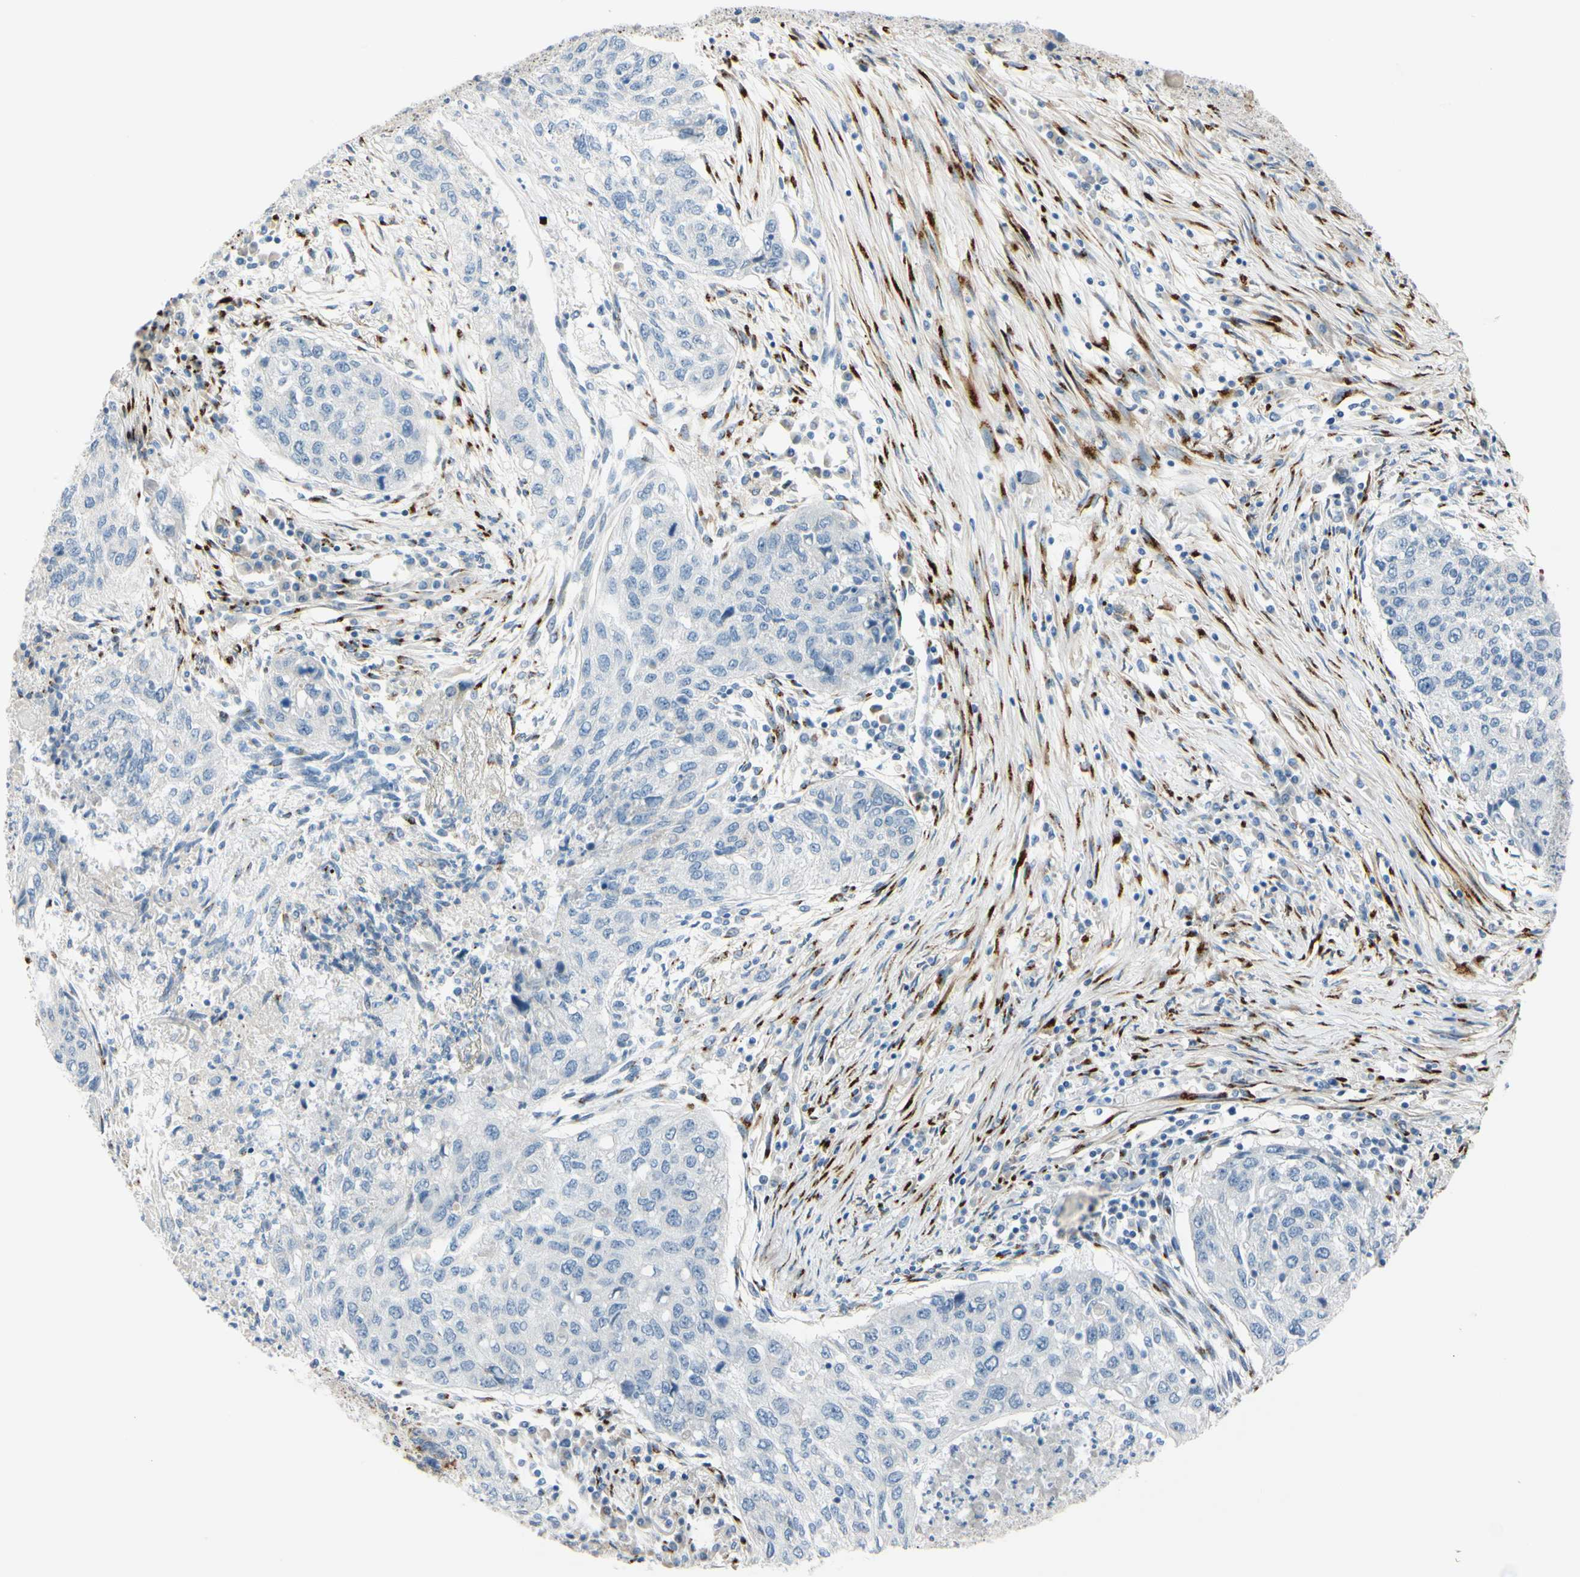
{"staining": {"intensity": "negative", "quantity": "none", "location": "none"}, "tissue": "lung cancer", "cell_type": "Tumor cells", "image_type": "cancer", "snomed": [{"axis": "morphology", "description": "Squamous cell carcinoma, NOS"}, {"axis": "topography", "description": "Lung"}], "caption": "A histopathology image of human squamous cell carcinoma (lung) is negative for staining in tumor cells. (Stains: DAB (3,3'-diaminobenzidine) IHC with hematoxylin counter stain, Microscopy: brightfield microscopy at high magnification).", "gene": "GALNT5", "patient": {"sex": "female", "age": 63}}